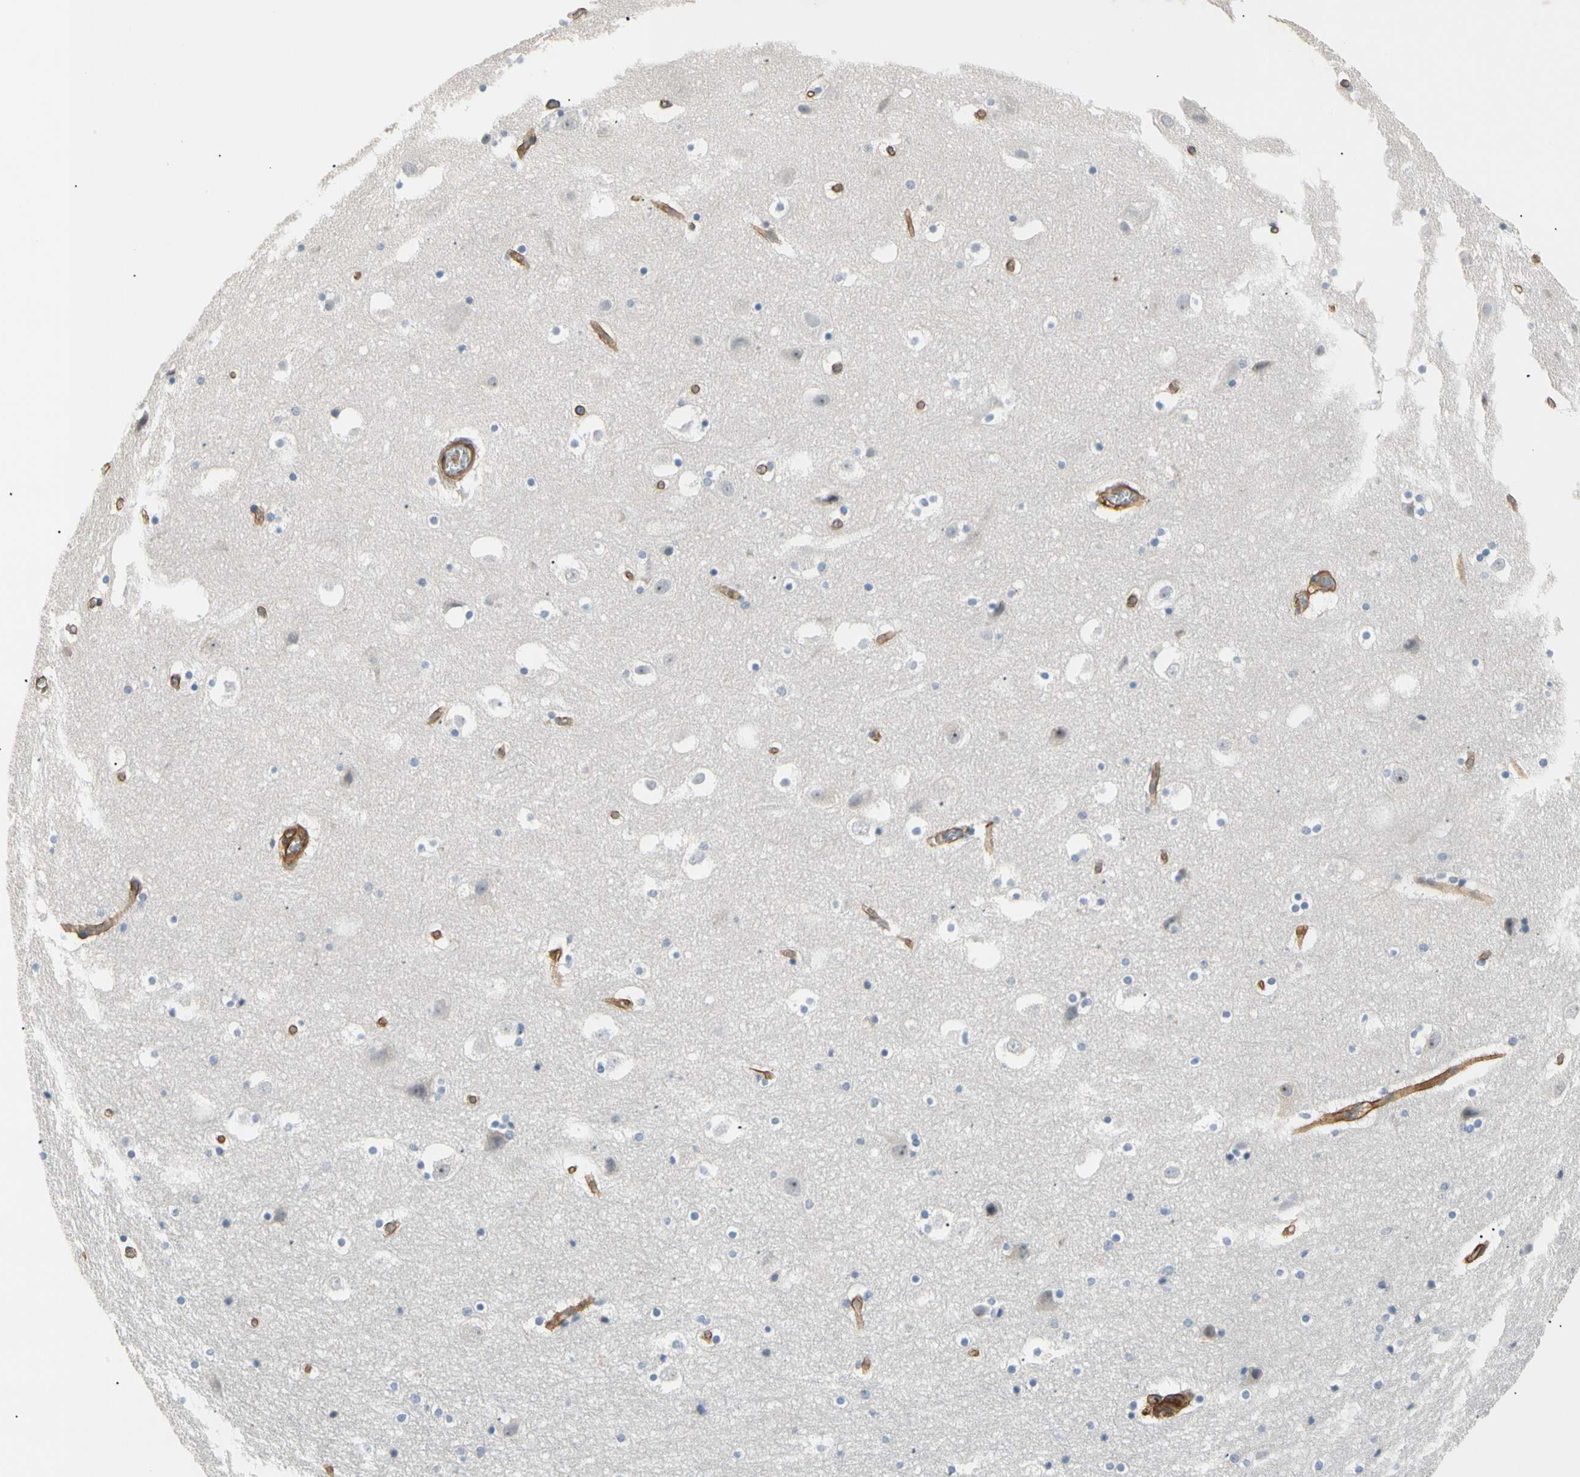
{"staining": {"intensity": "negative", "quantity": "none", "location": "none"}, "tissue": "hippocampus", "cell_type": "Glial cells", "image_type": "normal", "snomed": [{"axis": "morphology", "description": "Normal tissue, NOS"}, {"axis": "topography", "description": "Hippocampus"}], "caption": "DAB immunohistochemical staining of unremarkable human hippocampus shows no significant positivity in glial cells. (DAB IHC with hematoxylin counter stain).", "gene": "TNFRSF18", "patient": {"sex": "male", "age": 45}}